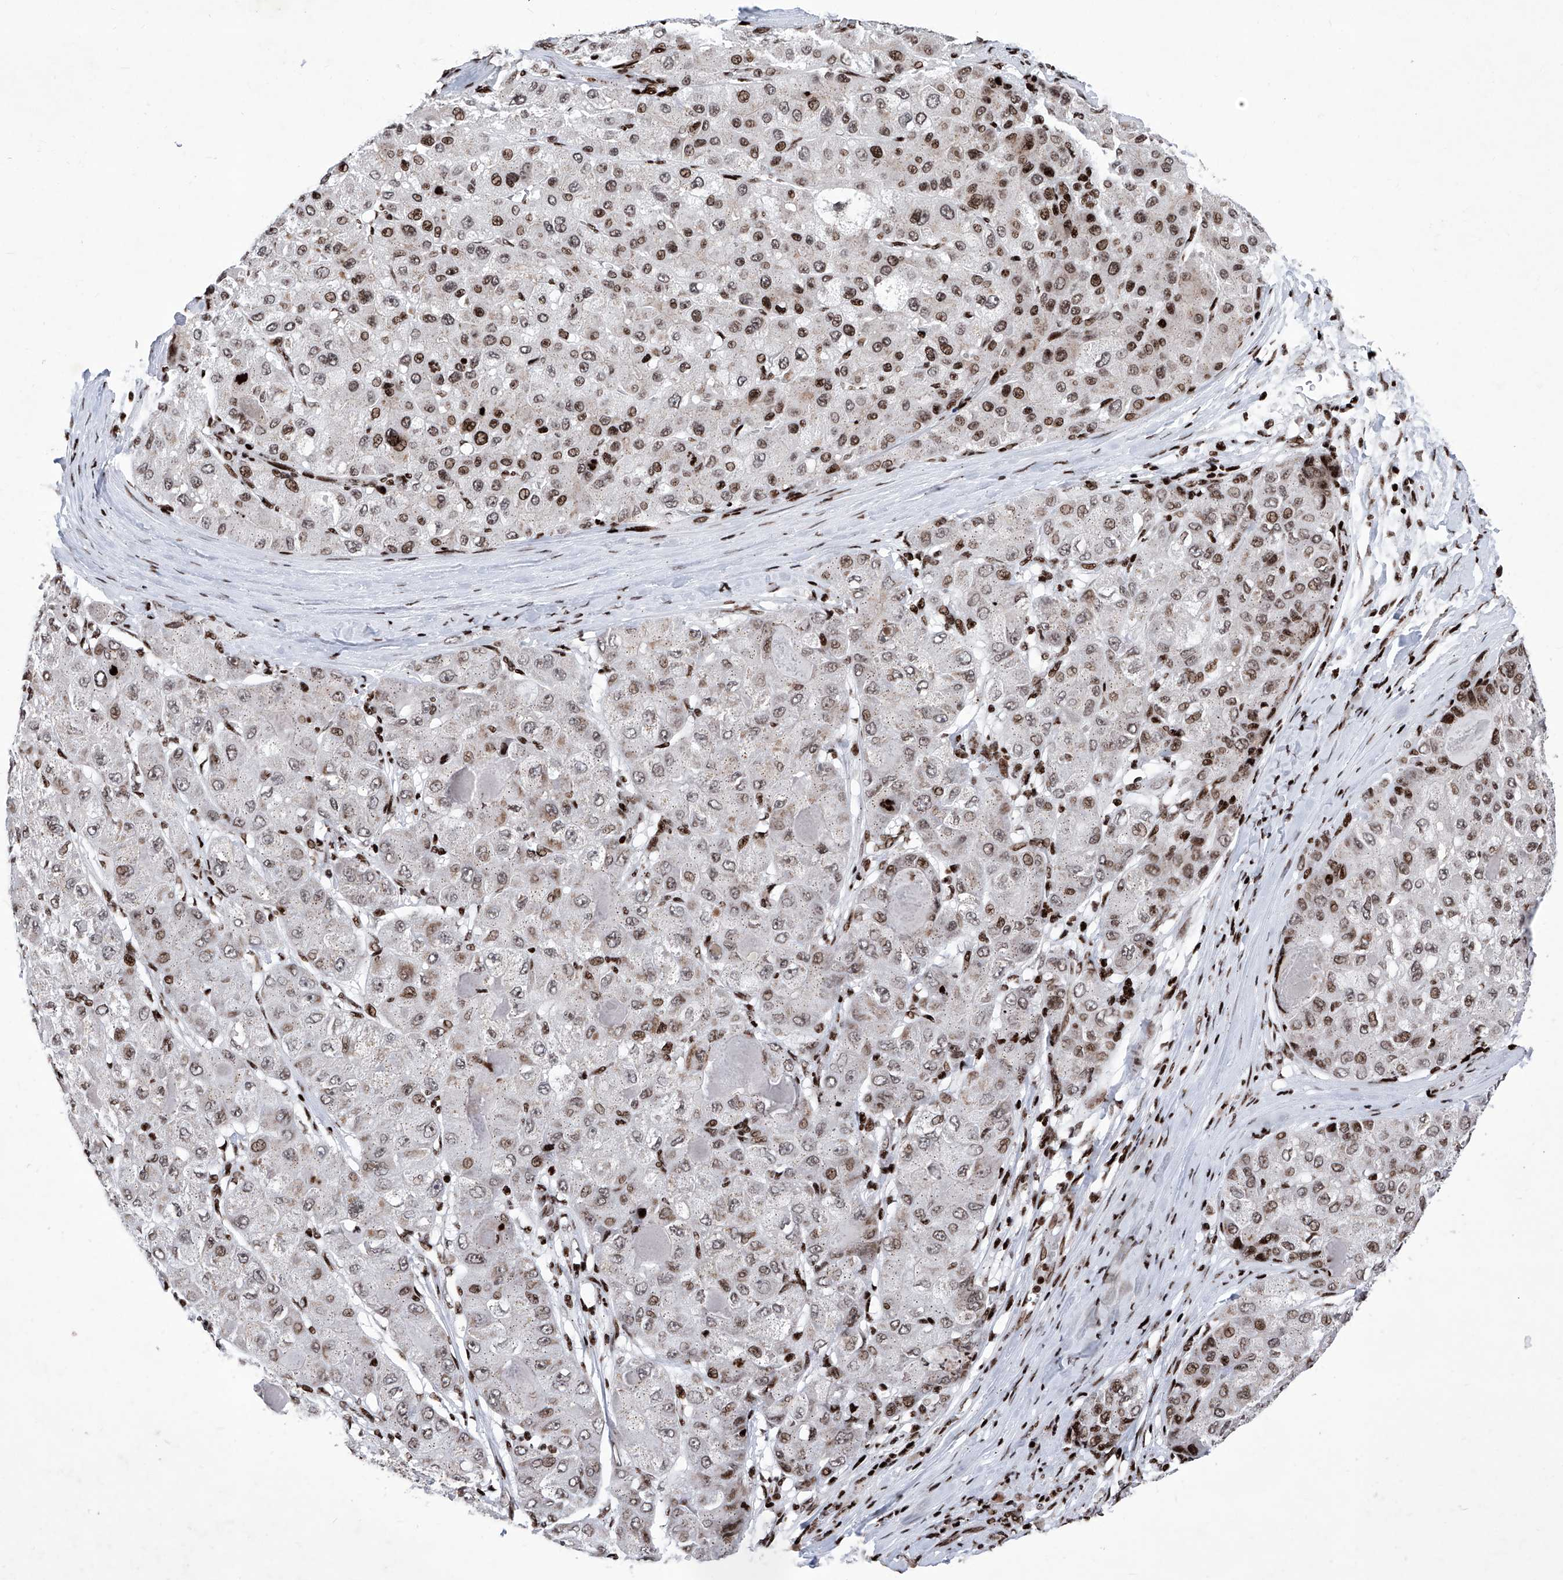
{"staining": {"intensity": "moderate", "quantity": ">75%", "location": "nuclear"}, "tissue": "liver cancer", "cell_type": "Tumor cells", "image_type": "cancer", "snomed": [{"axis": "morphology", "description": "Carcinoma, Hepatocellular, NOS"}, {"axis": "topography", "description": "Liver"}], "caption": "Liver hepatocellular carcinoma stained for a protein (brown) exhibits moderate nuclear positive positivity in about >75% of tumor cells.", "gene": "HEY2", "patient": {"sex": "male", "age": 80}}